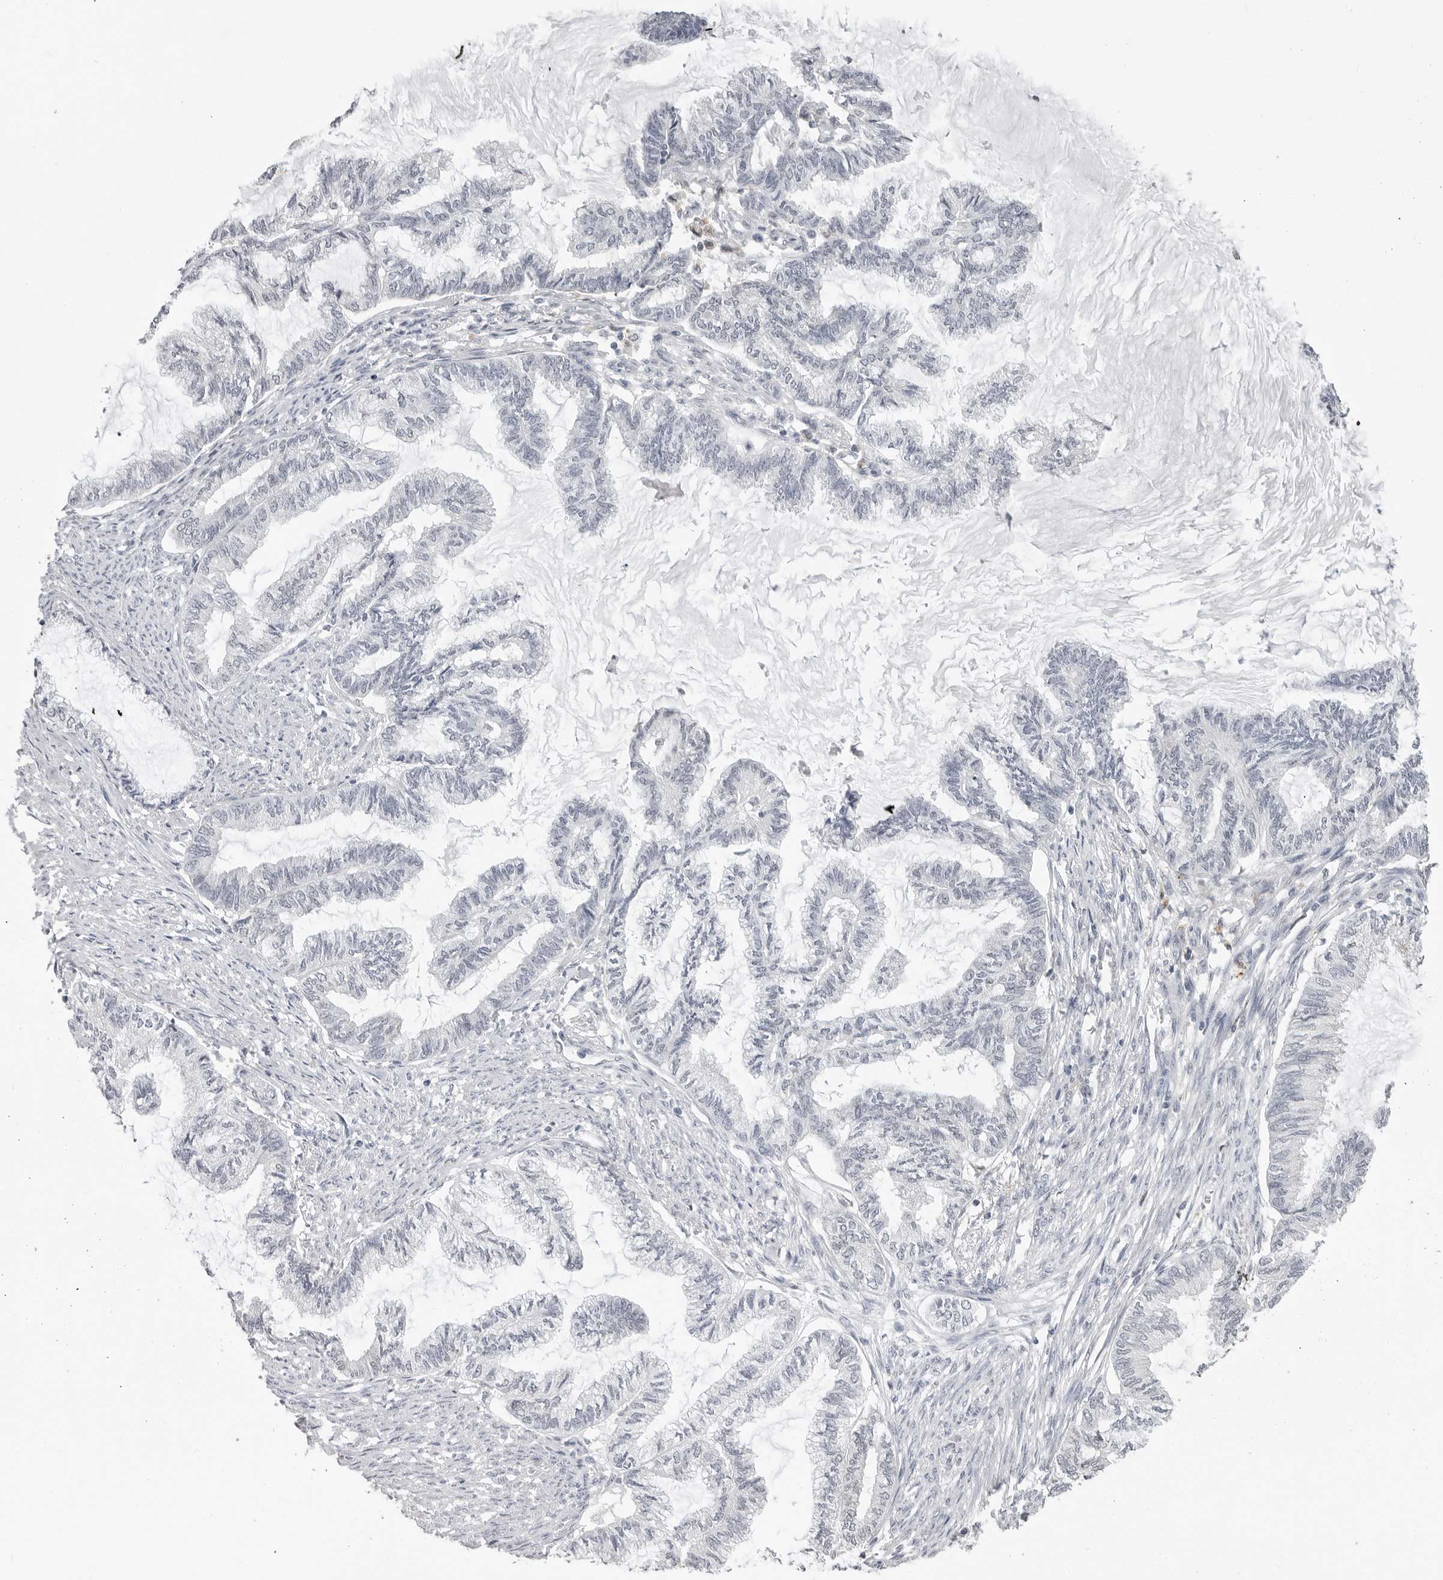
{"staining": {"intensity": "negative", "quantity": "none", "location": "none"}, "tissue": "endometrial cancer", "cell_type": "Tumor cells", "image_type": "cancer", "snomed": [{"axis": "morphology", "description": "Adenocarcinoma, NOS"}, {"axis": "topography", "description": "Endometrium"}], "caption": "Immunohistochemistry image of neoplastic tissue: human endometrial cancer (adenocarcinoma) stained with DAB shows no significant protein expression in tumor cells. (DAB (3,3'-diaminobenzidine) immunohistochemistry with hematoxylin counter stain).", "gene": "RRM1", "patient": {"sex": "female", "age": 86}}